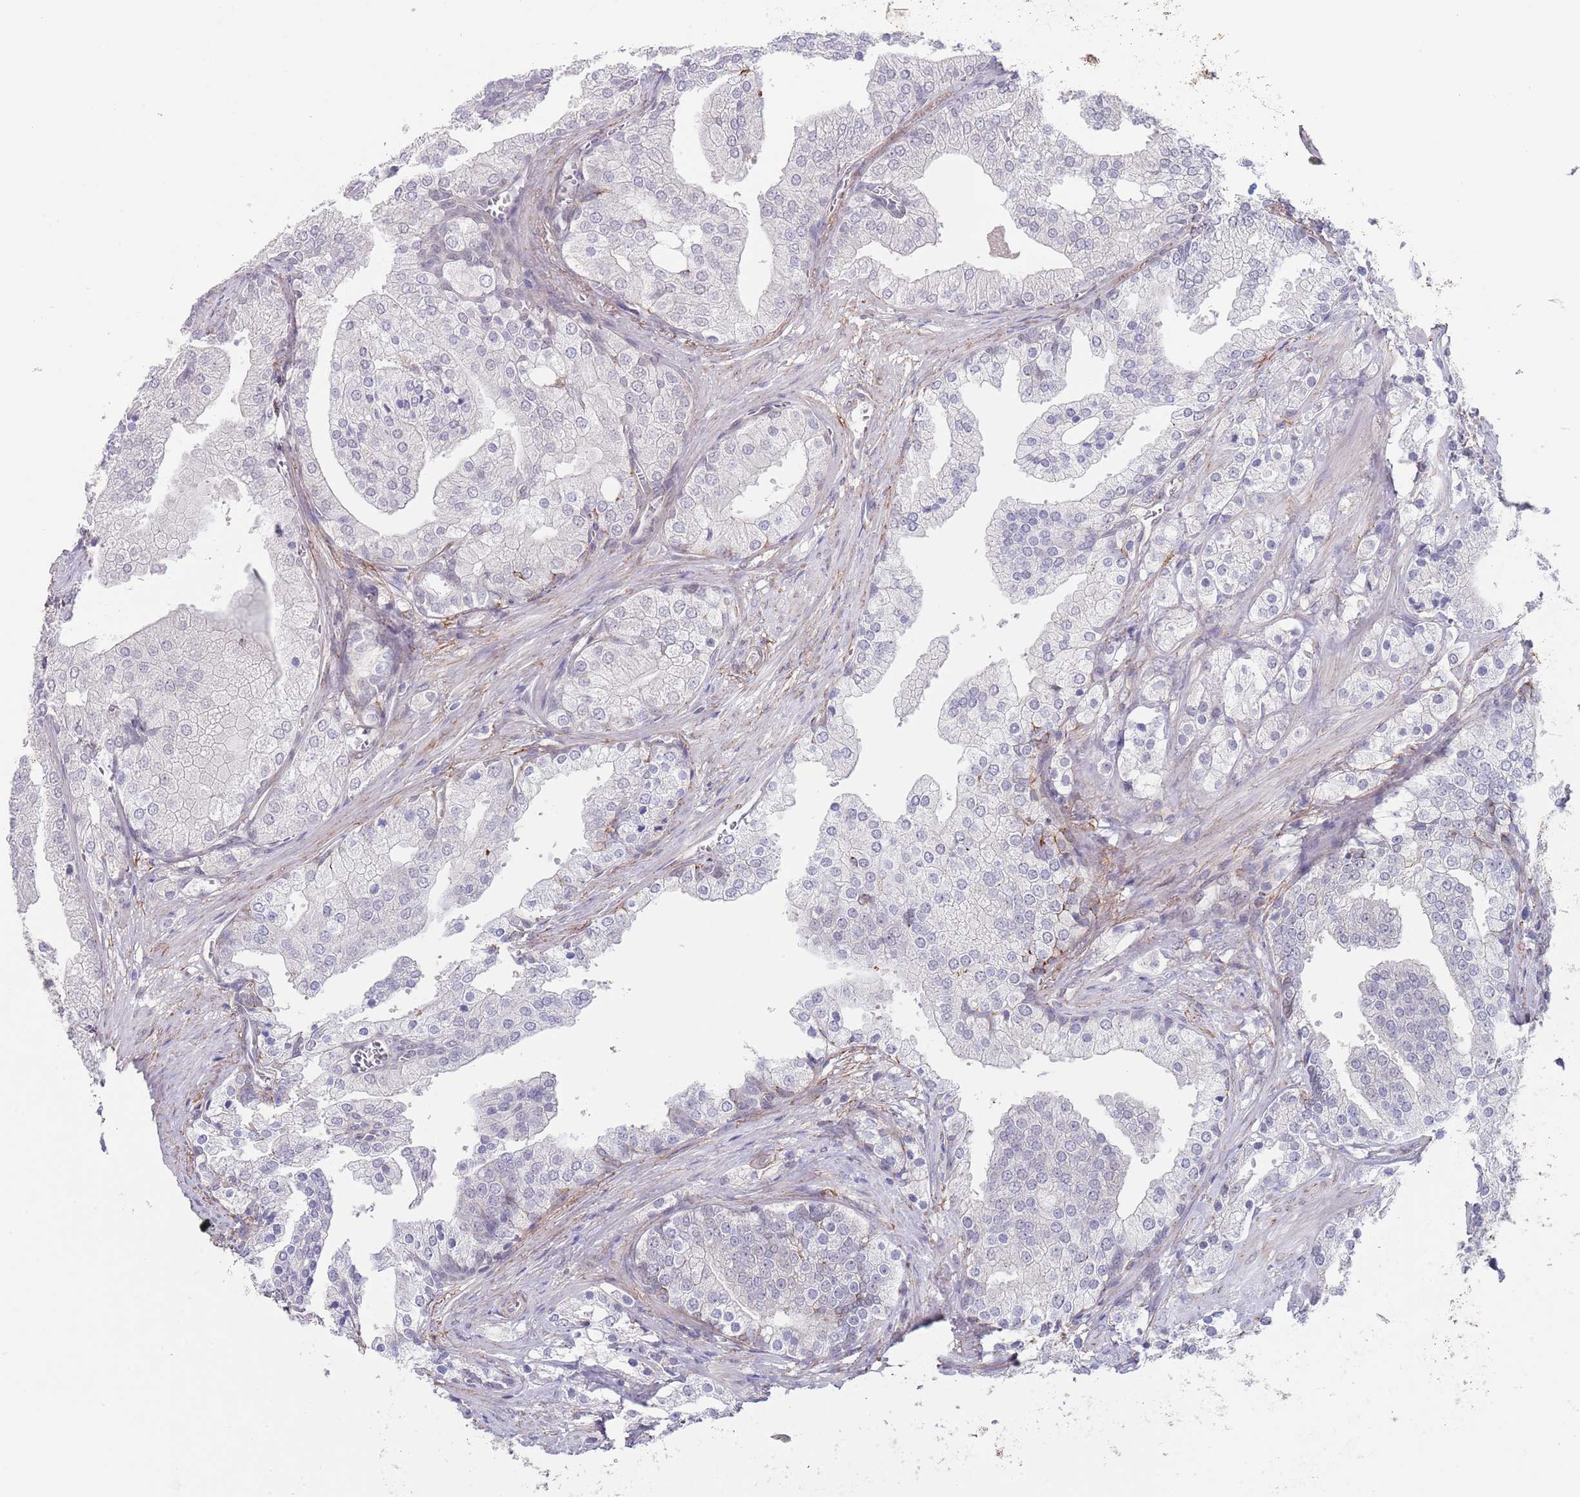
{"staining": {"intensity": "negative", "quantity": "none", "location": "none"}, "tissue": "prostate cancer", "cell_type": "Tumor cells", "image_type": "cancer", "snomed": [{"axis": "morphology", "description": "Adenocarcinoma, High grade"}, {"axis": "topography", "description": "Prostate"}], "caption": "Tumor cells are negative for brown protein staining in prostate cancer.", "gene": "RNF169", "patient": {"sex": "male", "age": 50}}